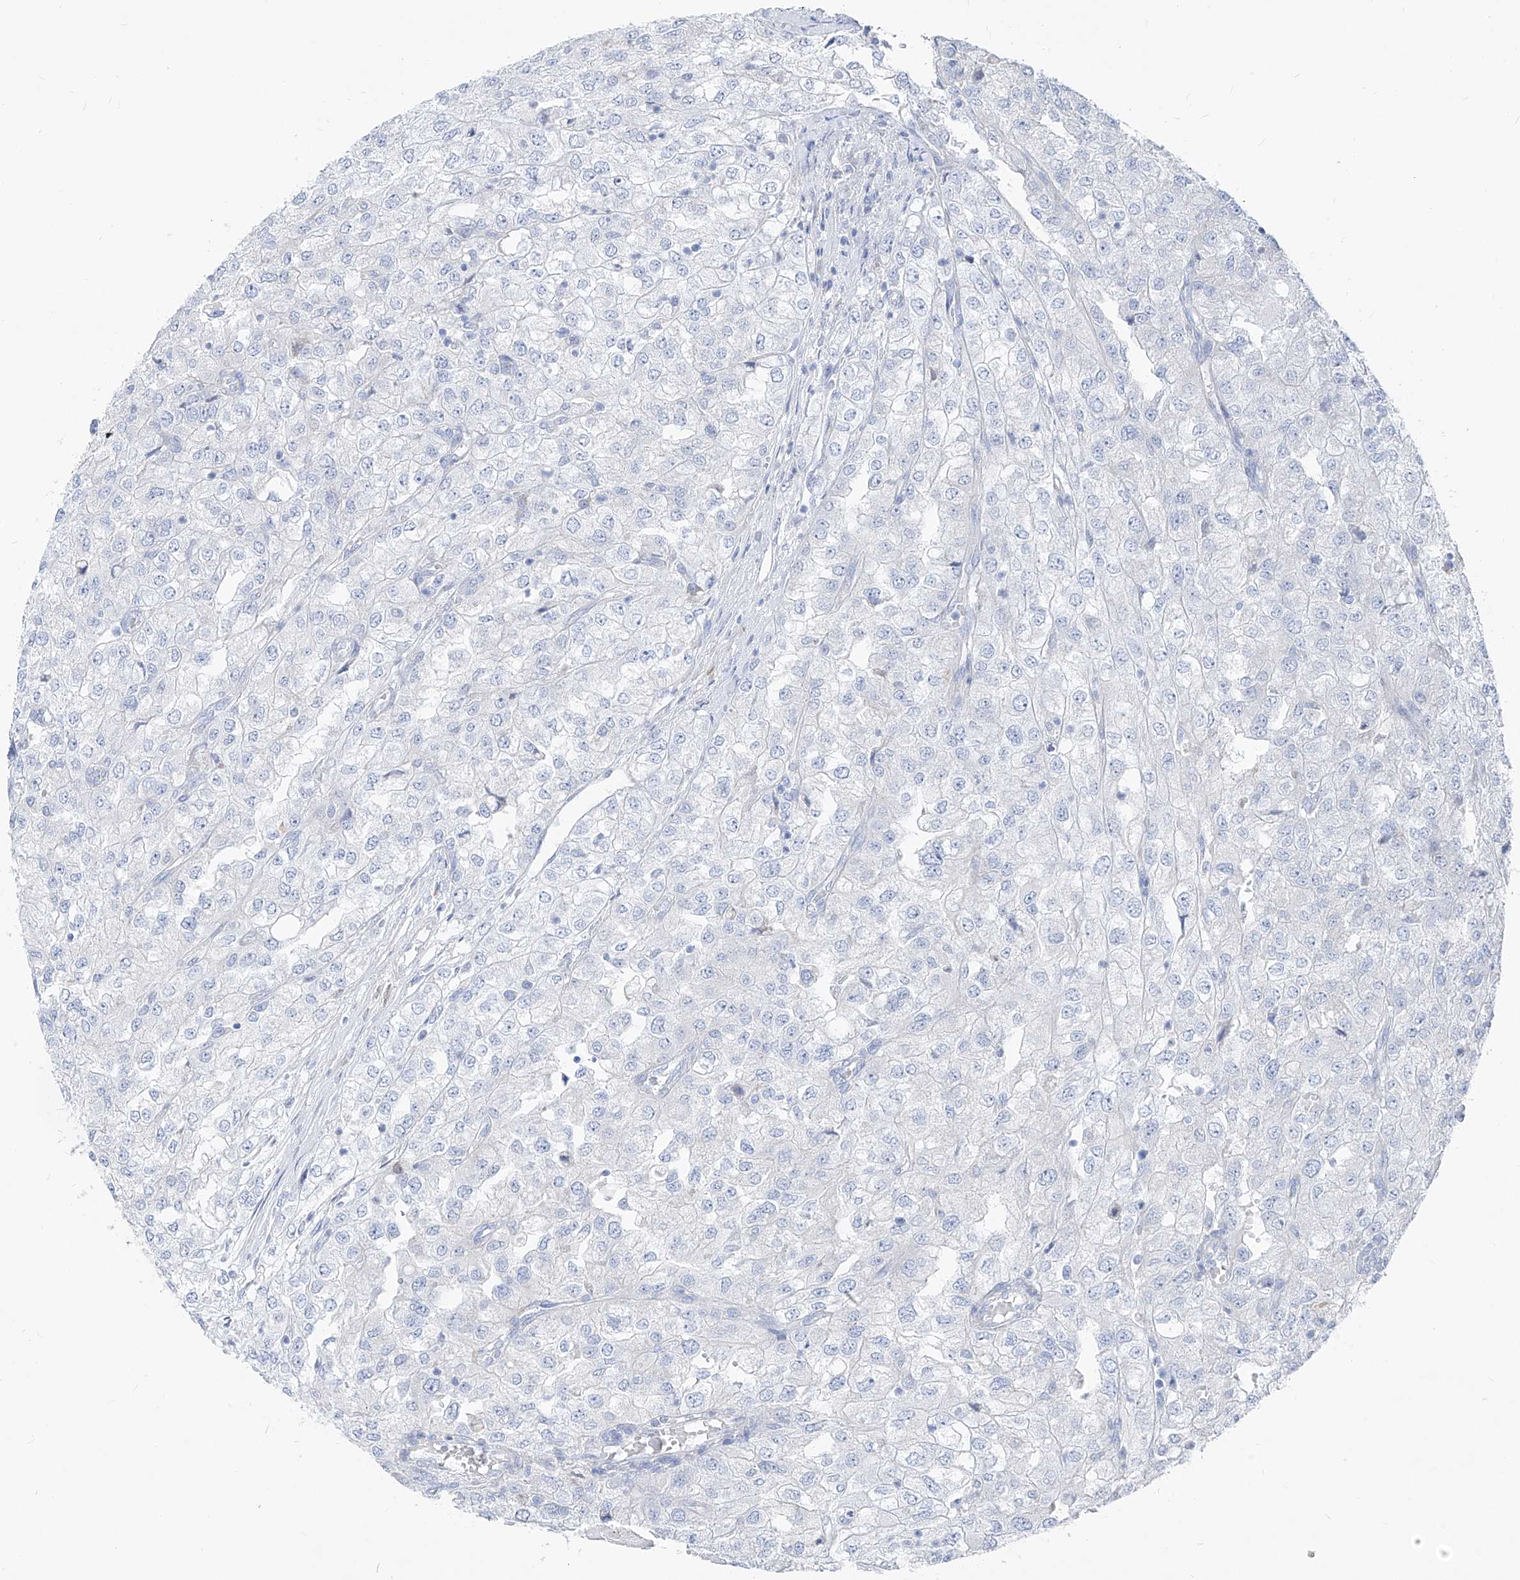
{"staining": {"intensity": "negative", "quantity": "none", "location": "none"}, "tissue": "renal cancer", "cell_type": "Tumor cells", "image_type": "cancer", "snomed": [{"axis": "morphology", "description": "Adenocarcinoma, NOS"}, {"axis": "topography", "description": "Kidney"}], "caption": "Tumor cells show no significant protein staining in adenocarcinoma (renal). (Stains: DAB immunohistochemistry with hematoxylin counter stain, Microscopy: brightfield microscopy at high magnification).", "gene": "UFL1", "patient": {"sex": "female", "age": 54}}